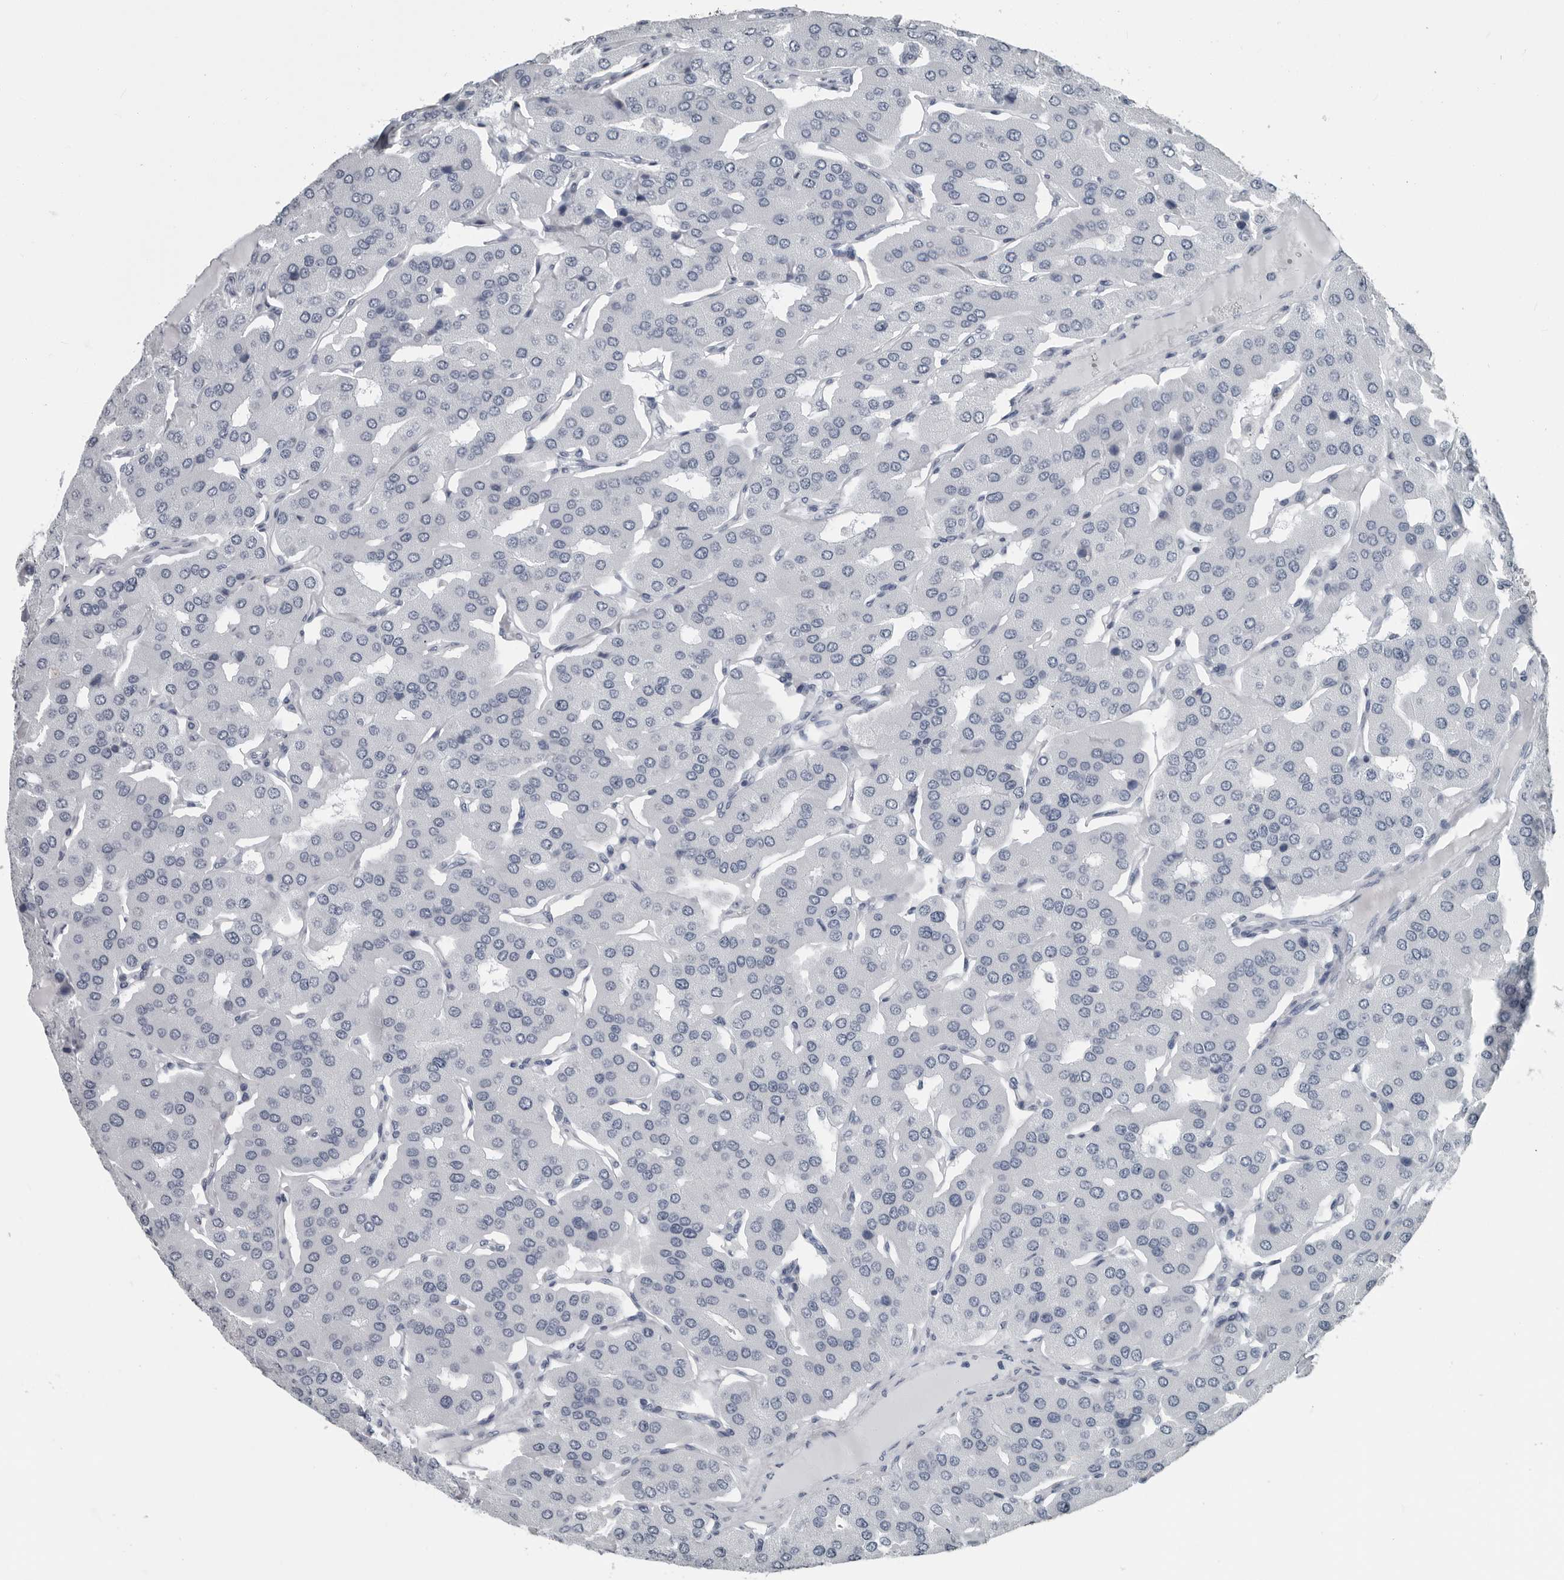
{"staining": {"intensity": "negative", "quantity": "none", "location": "none"}, "tissue": "parathyroid gland", "cell_type": "Glandular cells", "image_type": "normal", "snomed": [{"axis": "morphology", "description": "Normal tissue, NOS"}, {"axis": "morphology", "description": "Adenoma, NOS"}, {"axis": "topography", "description": "Parathyroid gland"}], "caption": "Immunohistochemistry (IHC) of benign human parathyroid gland shows no expression in glandular cells.", "gene": "PRSS1", "patient": {"sex": "female", "age": 86}}